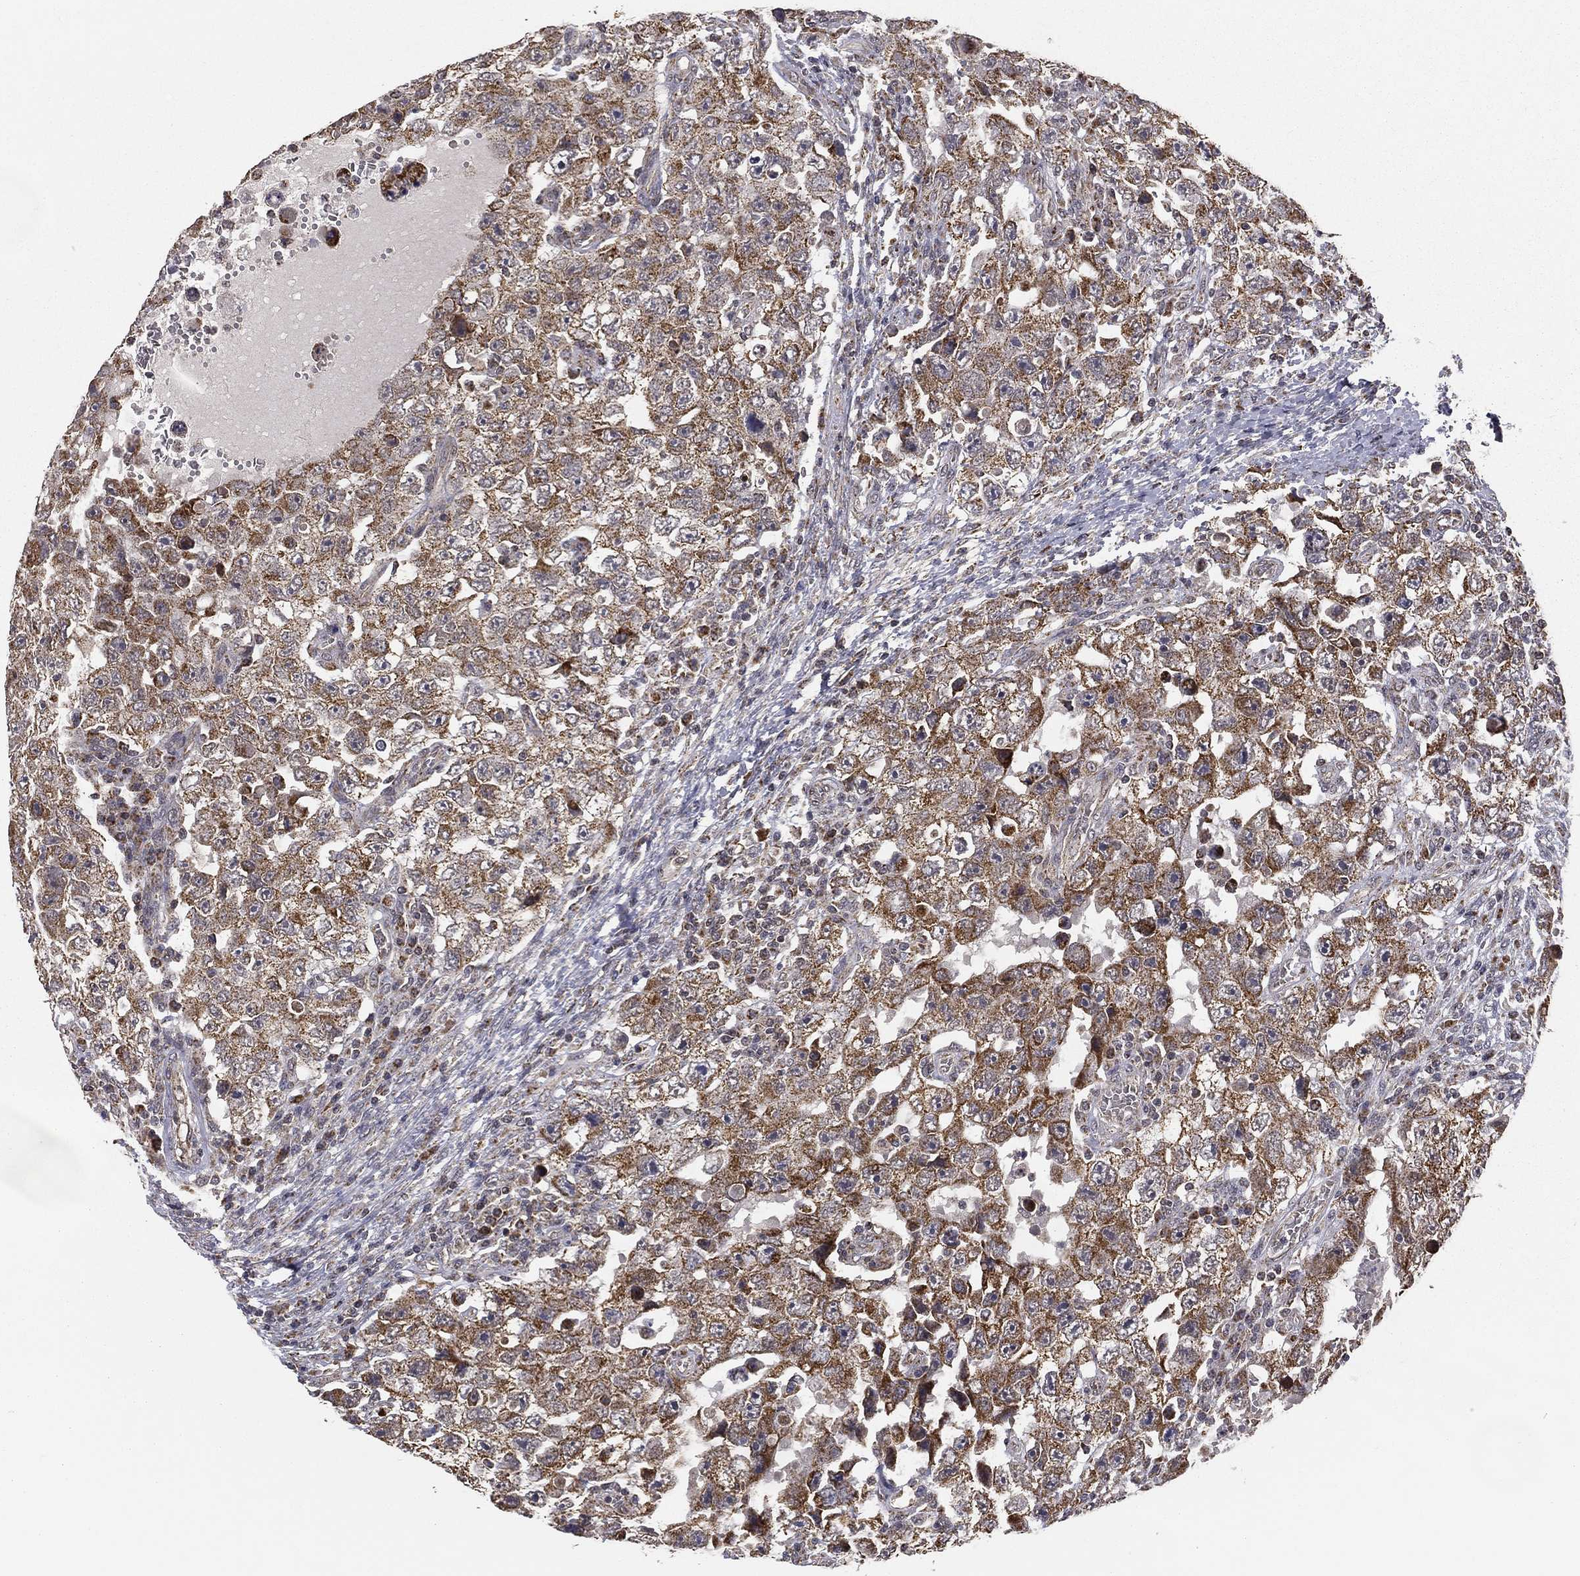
{"staining": {"intensity": "moderate", "quantity": ">75%", "location": "cytoplasmic/membranous"}, "tissue": "testis cancer", "cell_type": "Tumor cells", "image_type": "cancer", "snomed": [{"axis": "morphology", "description": "Carcinoma, Embryonal, NOS"}, {"axis": "topography", "description": "Testis"}], "caption": "This histopathology image demonstrates immunohistochemistry staining of human embryonal carcinoma (testis), with medium moderate cytoplasmic/membranous expression in approximately >75% of tumor cells.", "gene": "MRPL46", "patient": {"sex": "male", "age": 26}}